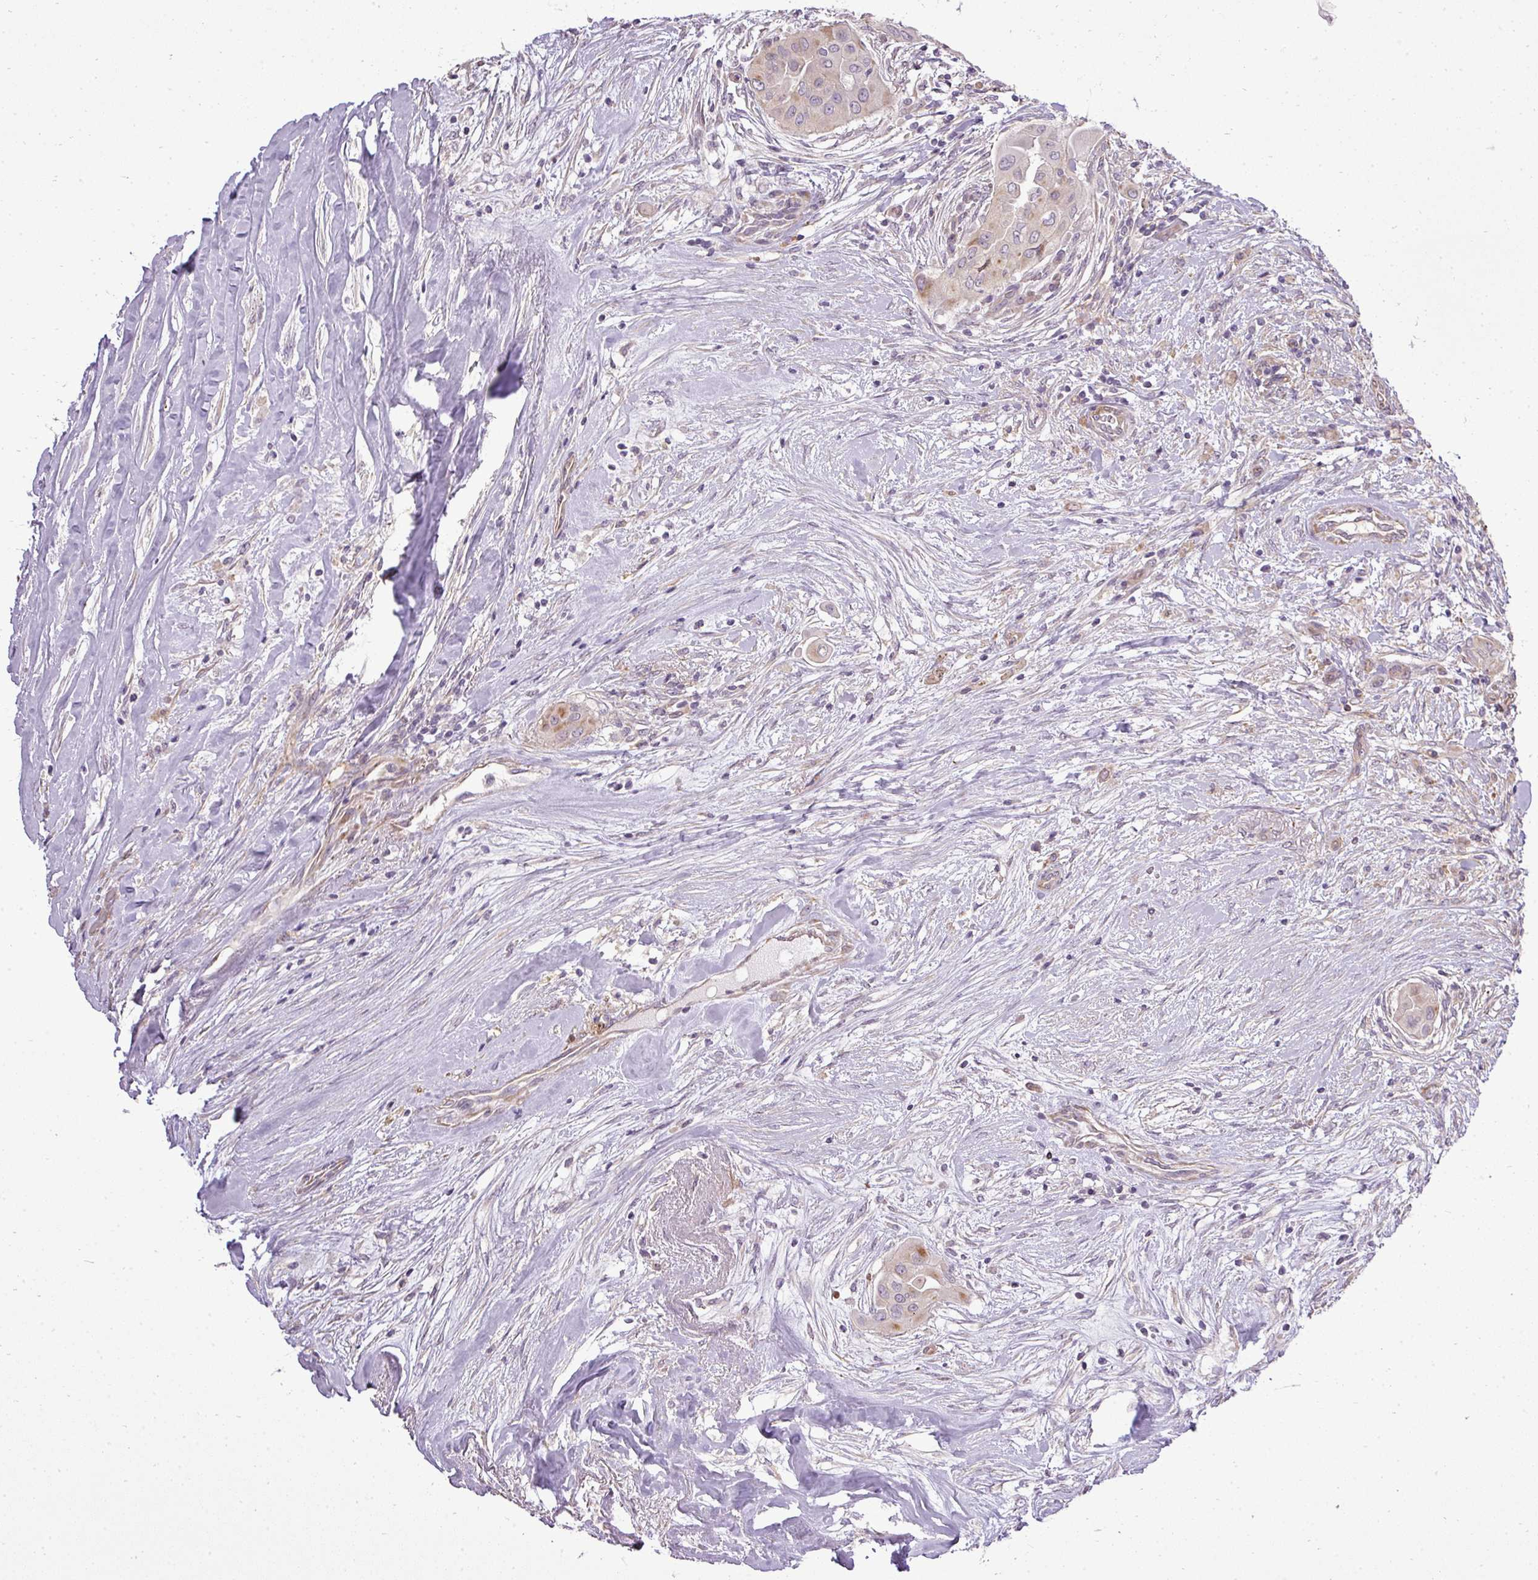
{"staining": {"intensity": "weak", "quantity": "<25%", "location": "cytoplasmic/membranous"}, "tissue": "thyroid cancer", "cell_type": "Tumor cells", "image_type": "cancer", "snomed": [{"axis": "morphology", "description": "Papillary adenocarcinoma, NOS"}, {"axis": "topography", "description": "Thyroid gland"}], "caption": "Thyroid papillary adenocarcinoma was stained to show a protein in brown. There is no significant positivity in tumor cells.", "gene": "PDRG1", "patient": {"sex": "female", "age": 59}}